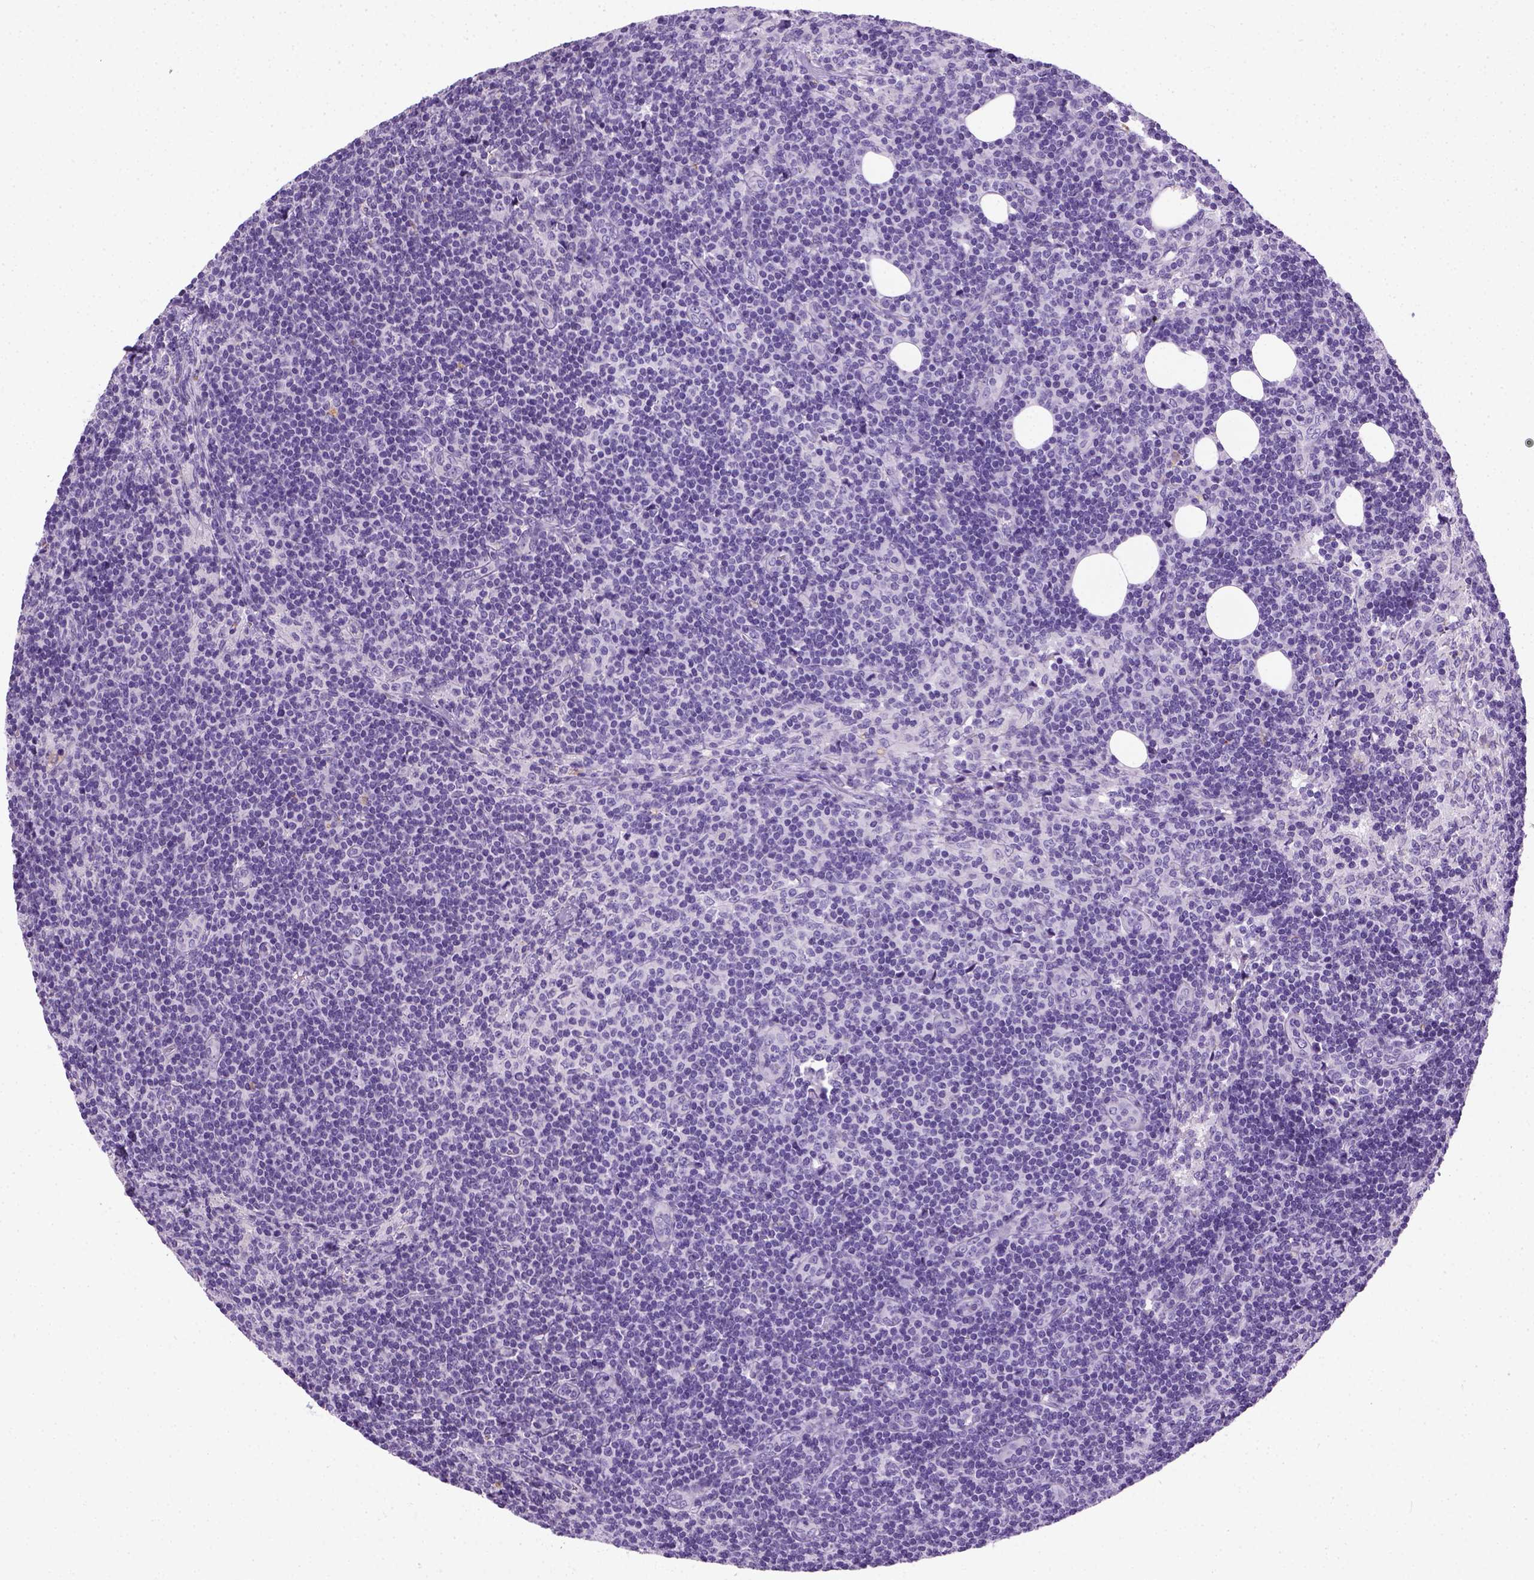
{"staining": {"intensity": "negative", "quantity": "none", "location": "none"}, "tissue": "lymph node", "cell_type": "Germinal center cells", "image_type": "normal", "snomed": [{"axis": "morphology", "description": "Normal tissue, NOS"}, {"axis": "topography", "description": "Lymph node"}], "caption": "There is no significant expression in germinal center cells of lymph node. (DAB immunohistochemistry visualized using brightfield microscopy, high magnification).", "gene": "KRT71", "patient": {"sex": "female", "age": 41}}